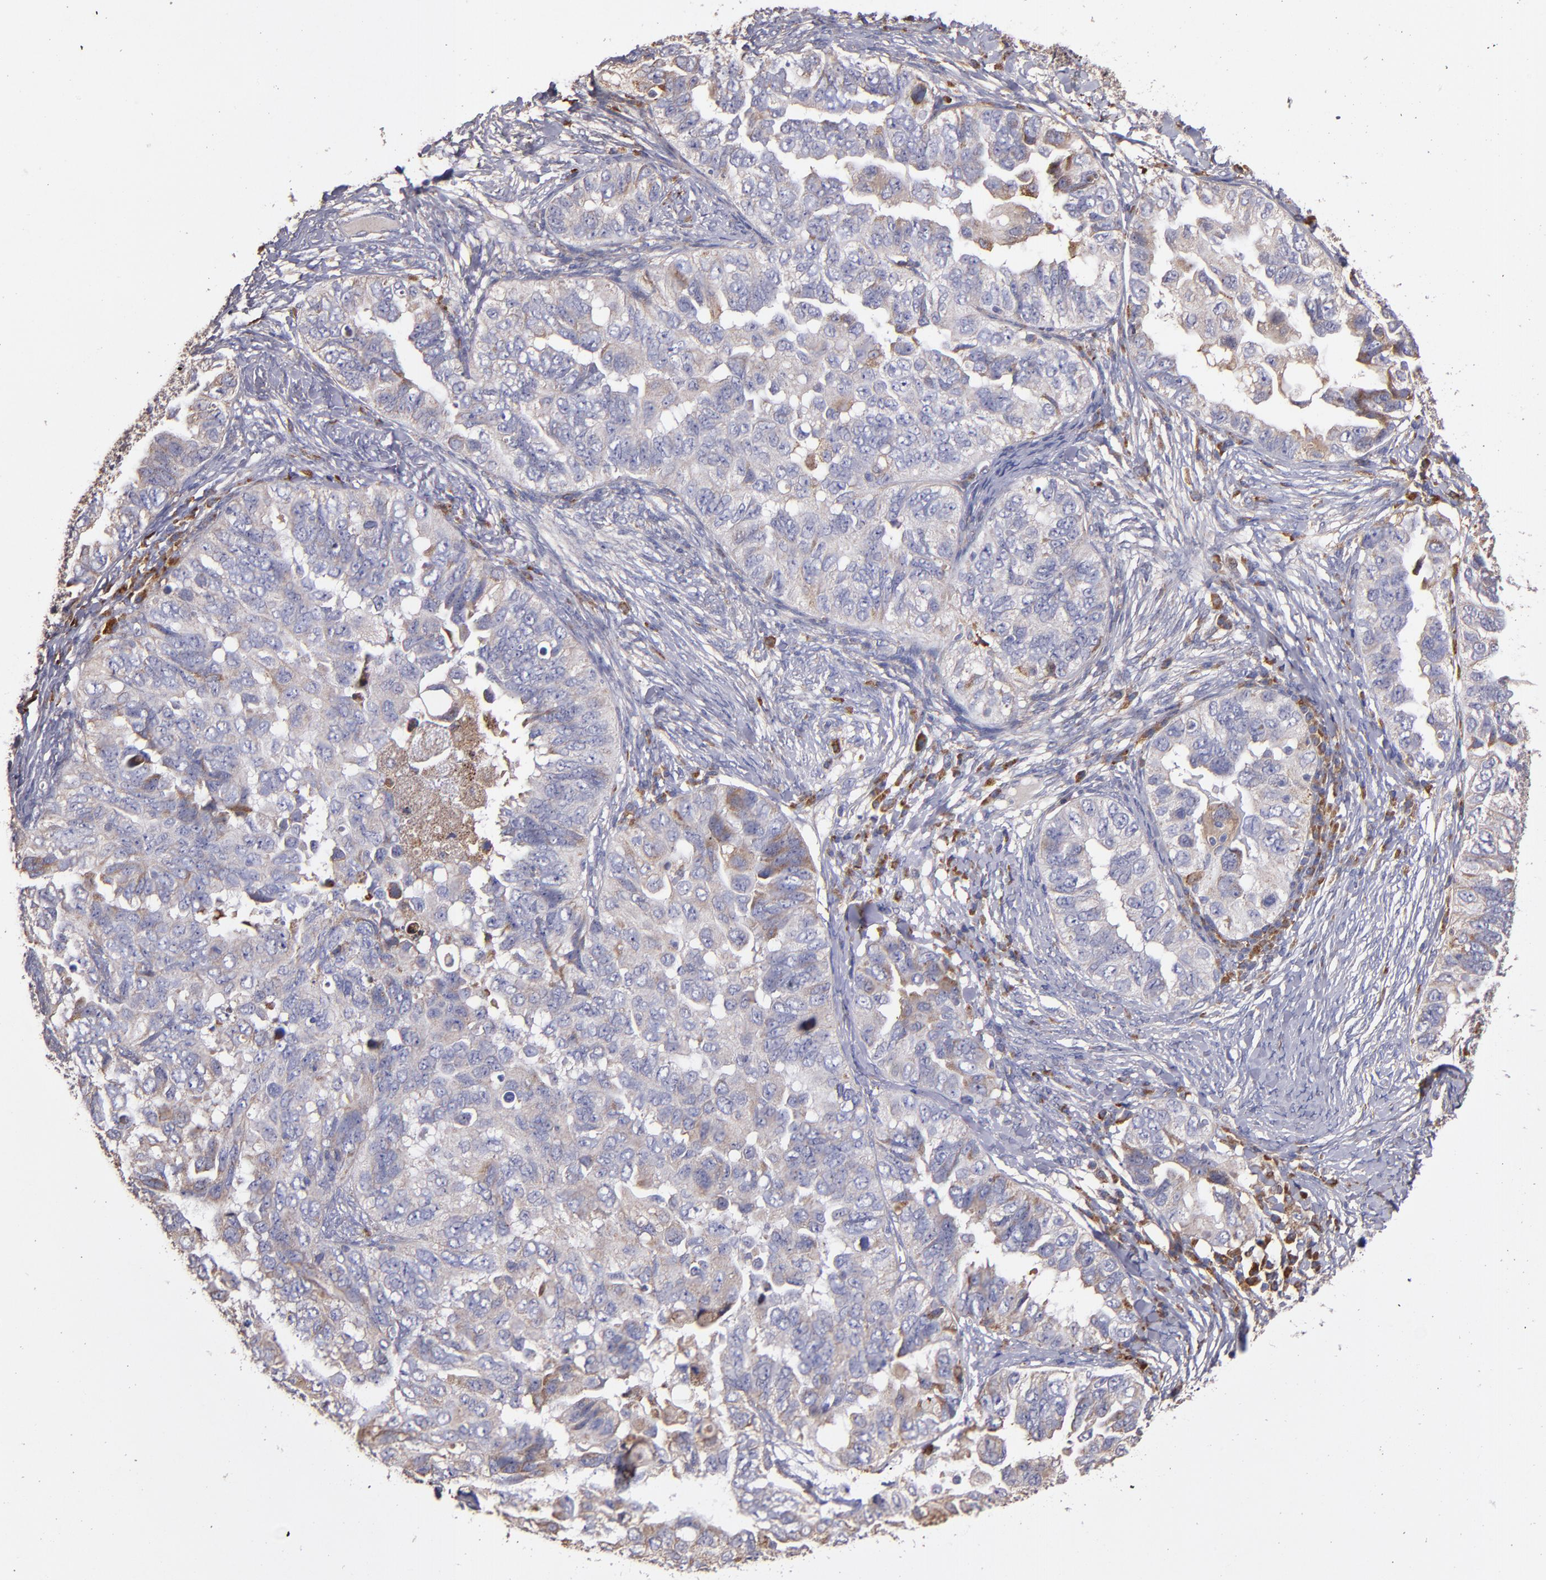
{"staining": {"intensity": "weak", "quantity": ">75%", "location": "cytoplasmic/membranous"}, "tissue": "ovarian cancer", "cell_type": "Tumor cells", "image_type": "cancer", "snomed": [{"axis": "morphology", "description": "Cystadenocarcinoma, serous, NOS"}, {"axis": "topography", "description": "Ovary"}], "caption": "Protein expression analysis of human ovarian serous cystadenocarcinoma reveals weak cytoplasmic/membranous expression in about >75% of tumor cells.", "gene": "IFIH1", "patient": {"sex": "female", "age": 82}}